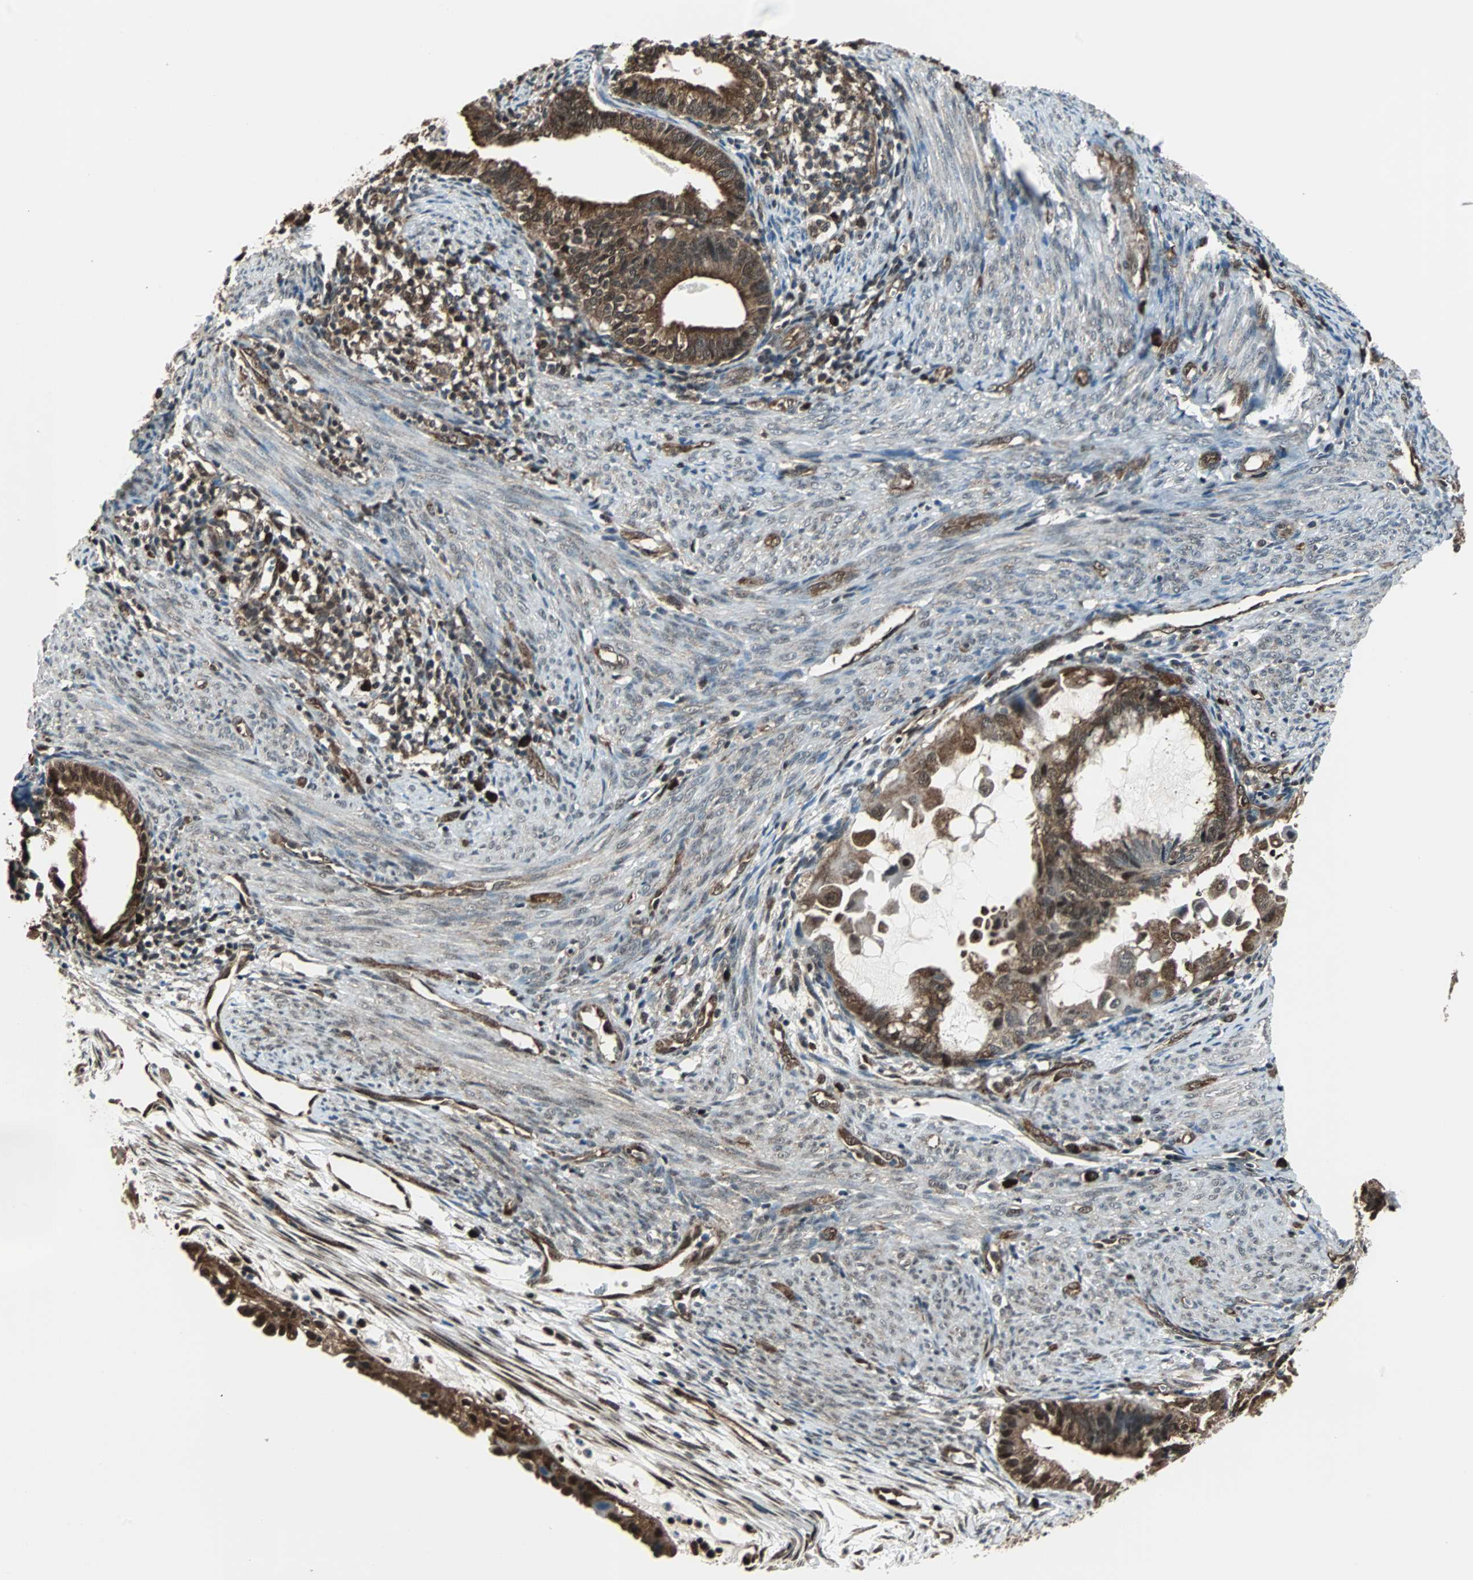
{"staining": {"intensity": "strong", "quantity": ">75%", "location": "cytoplasmic/membranous,nuclear"}, "tissue": "cervical cancer", "cell_type": "Tumor cells", "image_type": "cancer", "snomed": [{"axis": "morphology", "description": "Normal tissue, NOS"}, {"axis": "morphology", "description": "Adenocarcinoma, NOS"}, {"axis": "topography", "description": "Cervix"}, {"axis": "topography", "description": "Endometrium"}], "caption": "Cervical cancer (adenocarcinoma) tissue displays strong cytoplasmic/membranous and nuclear staining in about >75% of tumor cells The protein is stained brown, and the nuclei are stained in blue (DAB IHC with brightfield microscopy, high magnification).", "gene": "VCP", "patient": {"sex": "female", "age": 86}}